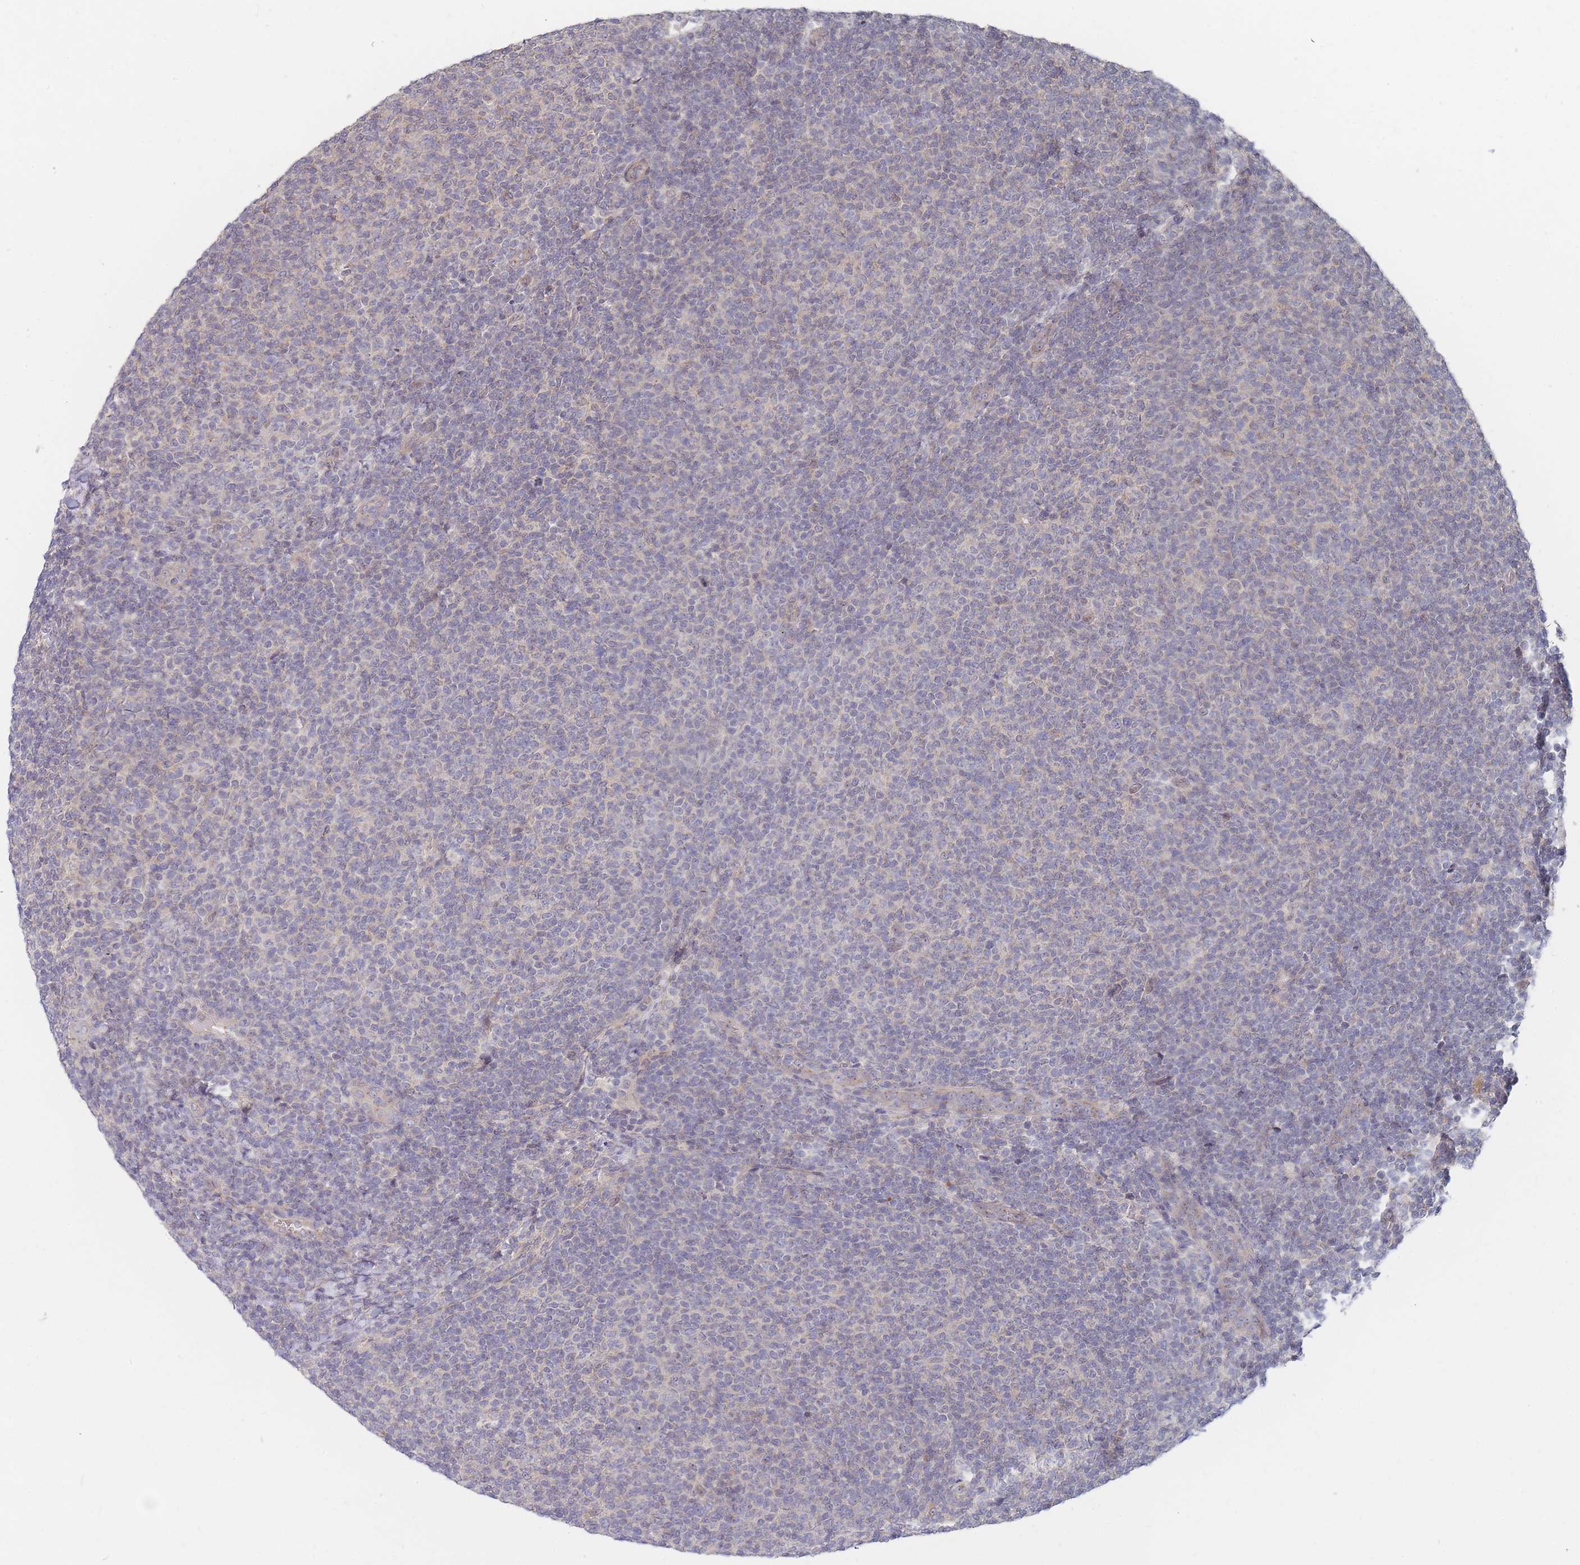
{"staining": {"intensity": "negative", "quantity": "none", "location": "none"}, "tissue": "lymphoma", "cell_type": "Tumor cells", "image_type": "cancer", "snomed": [{"axis": "morphology", "description": "Malignant lymphoma, non-Hodgkin's type, Low grade"}, {"axis": "topography", "description": "Lymph node"}], "caption": "DAB (3,3'-diaminobenzidine) immunohistochemical staining of human lymphoma shows no significant staining in tumor cells.", "gene": "SLC35F5", "patient": {"sex": "male", "age": 66}}